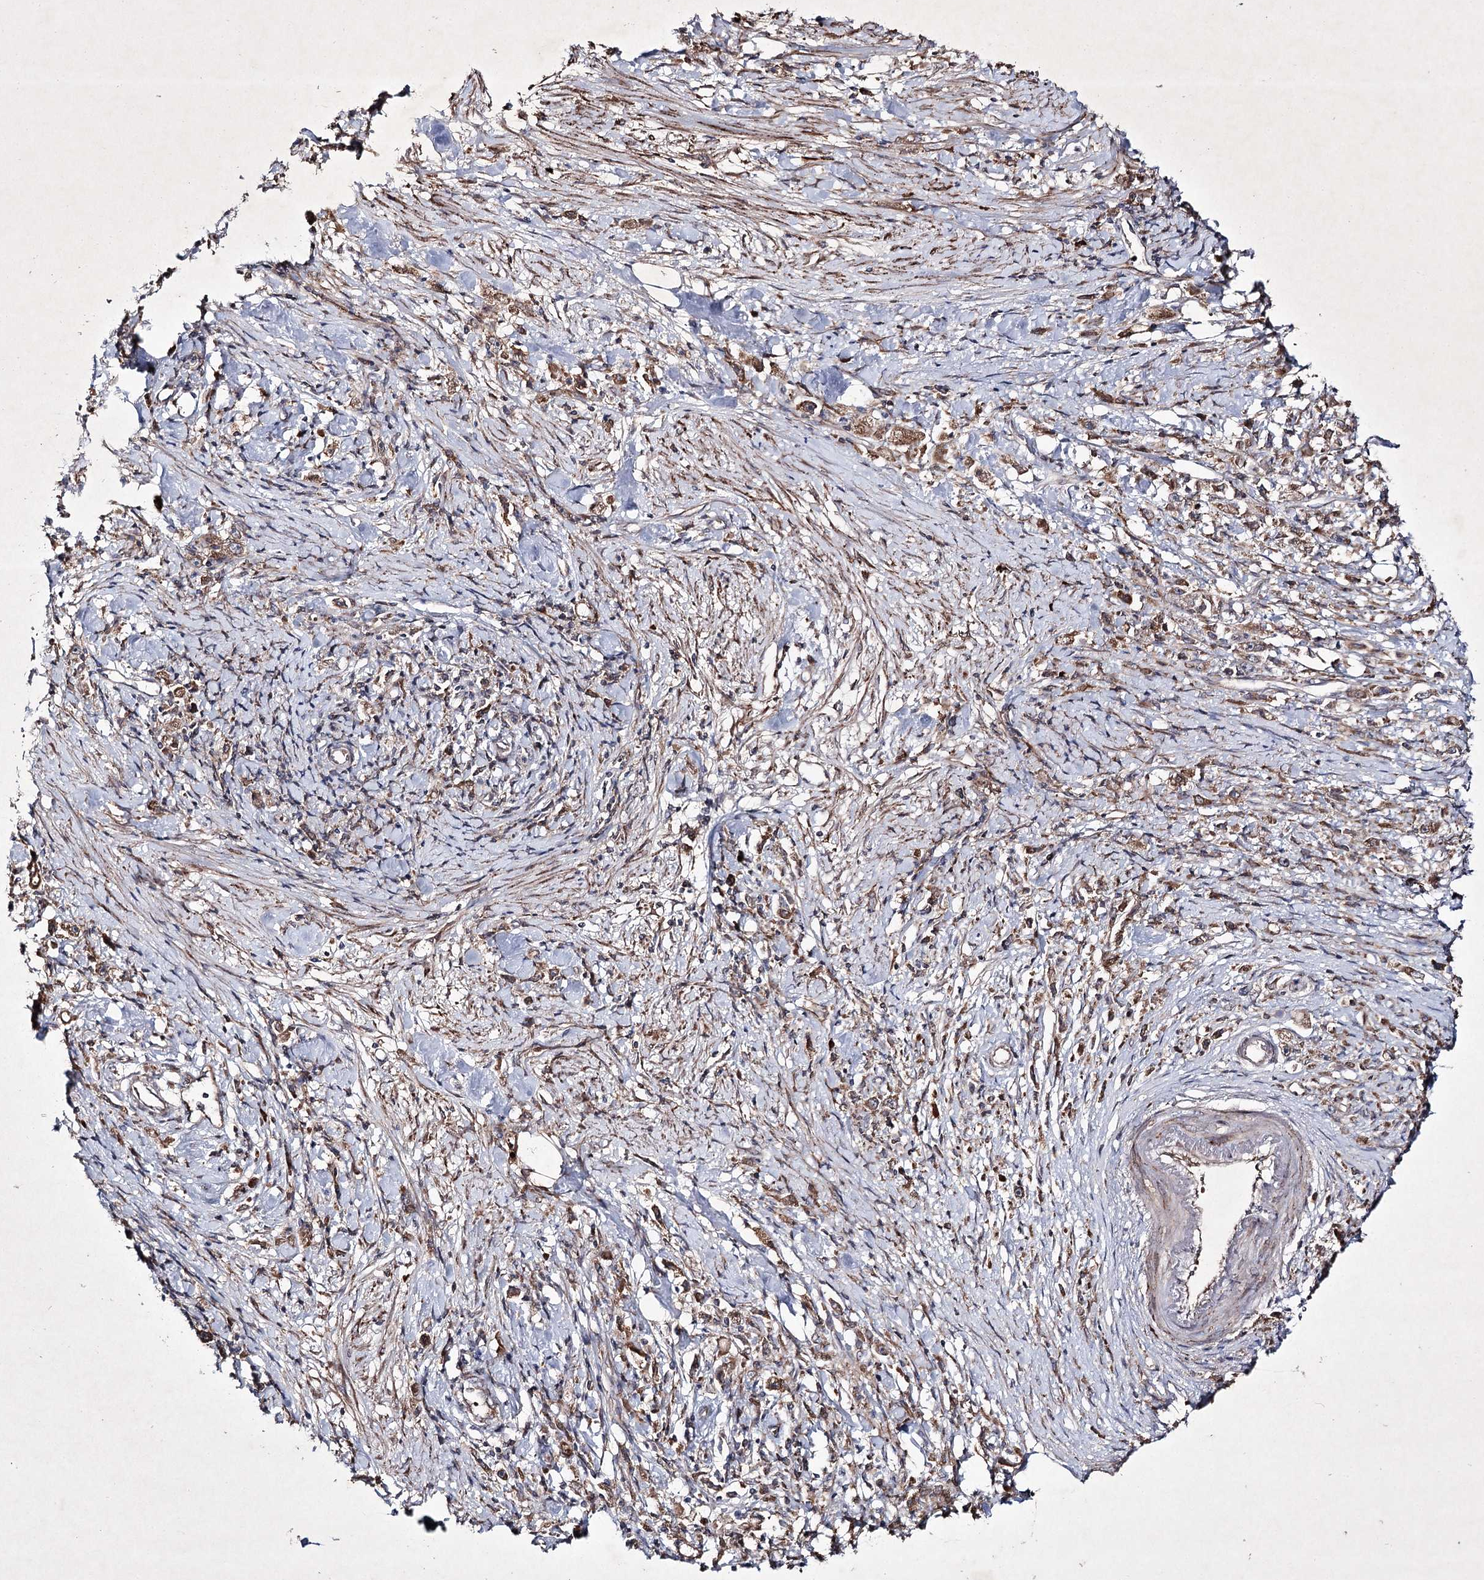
{"staining": {"intensity": "moderate", "quantity": ">75%", "location": "cytoplasmic/membranous"}, "tissue": "stomach cancer", "cell_type": "Tumor cells", "image_type": "cancer", "snomed": [{"axis": "morphology", "description": "Adenocarcinoma, NOS"}, {"axis": "topography", "description": "Stomach"}], "caption": "IHC (DAB) staining of human stomach cancer shows moderate cytoplasmic/membranous protein expression in approximately >75% of tumor cells.", "gene": "ALG9", "patient": {"sex": "female", "age": 59}}